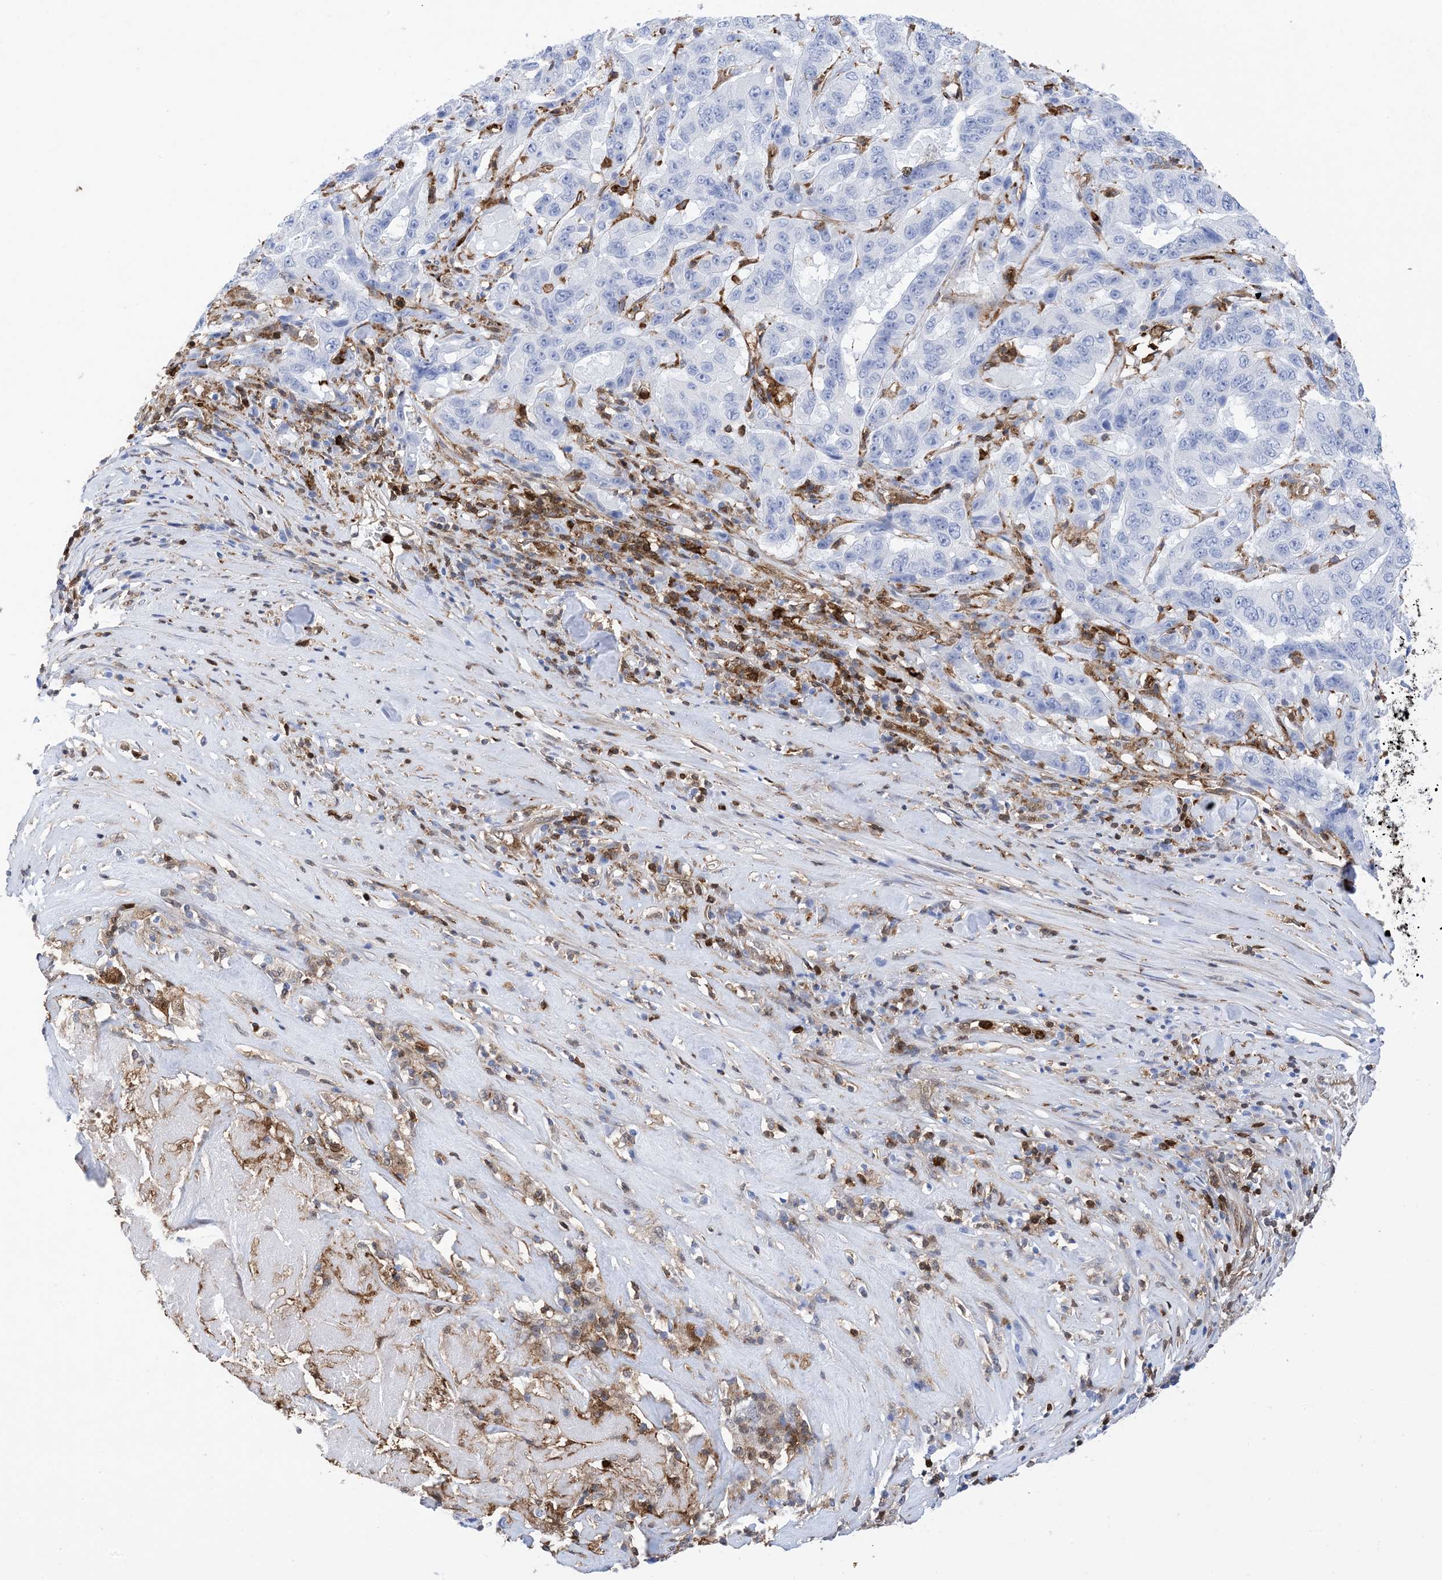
{"staining": {"intensity": "negative", "quantity": "none", "location": "none"}, "tissue": "pancreatic cancer", "cell_type": "Tumor cells", "image_type": "cancer", "snomed": [{"axis": "morphology", "description": "Adenocarcinoma, NOS"}, {"axis": "topography", "description": "Pancreas"}], "caption": "Protein analysis of adenocarcinoma (pancreatic) exhibits no significant expression in tumor cells.", "gene": "ANXA1", "patient": {"sex": "male", "age": 63}}